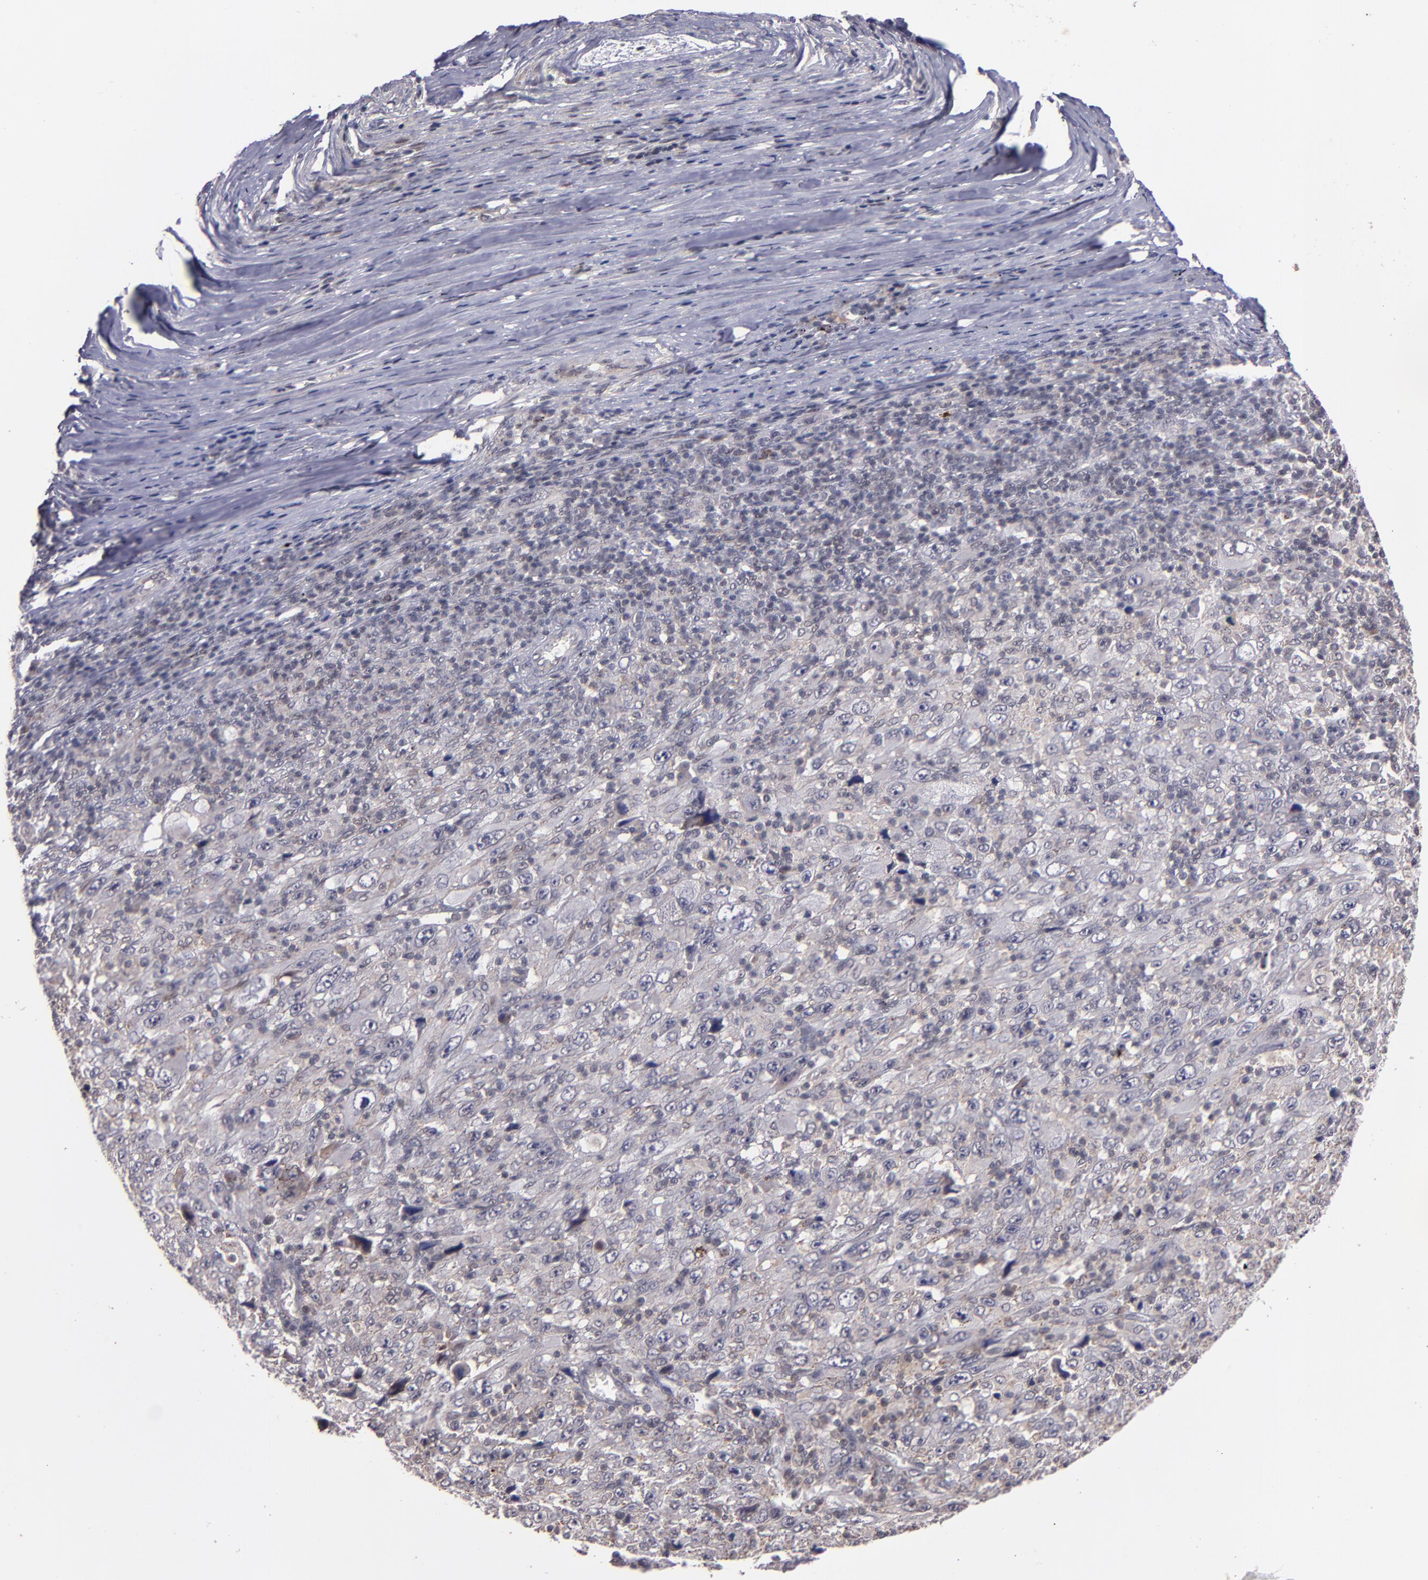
{"staining": {"intensity": "weak", "quantity": ">75%", "location": "cytoplasmic/membranous"}, "tissue": "melanoma", "cell_type": "Tumor cells", "image_type": "cancer", "snomed": [{"axis": "morphology", "description": "Malignant melanoma, Metastatic site"}, {"axis": "topography", "description": "Skin"}], "caption": "Melanoma was stained to show a protein in brown. There is low levels of weak cytoplasmic/membranous positivity in approximately >75% of tumor cells.", "gene": "SYP", "patient": {"sex": "female", "age": 56}}